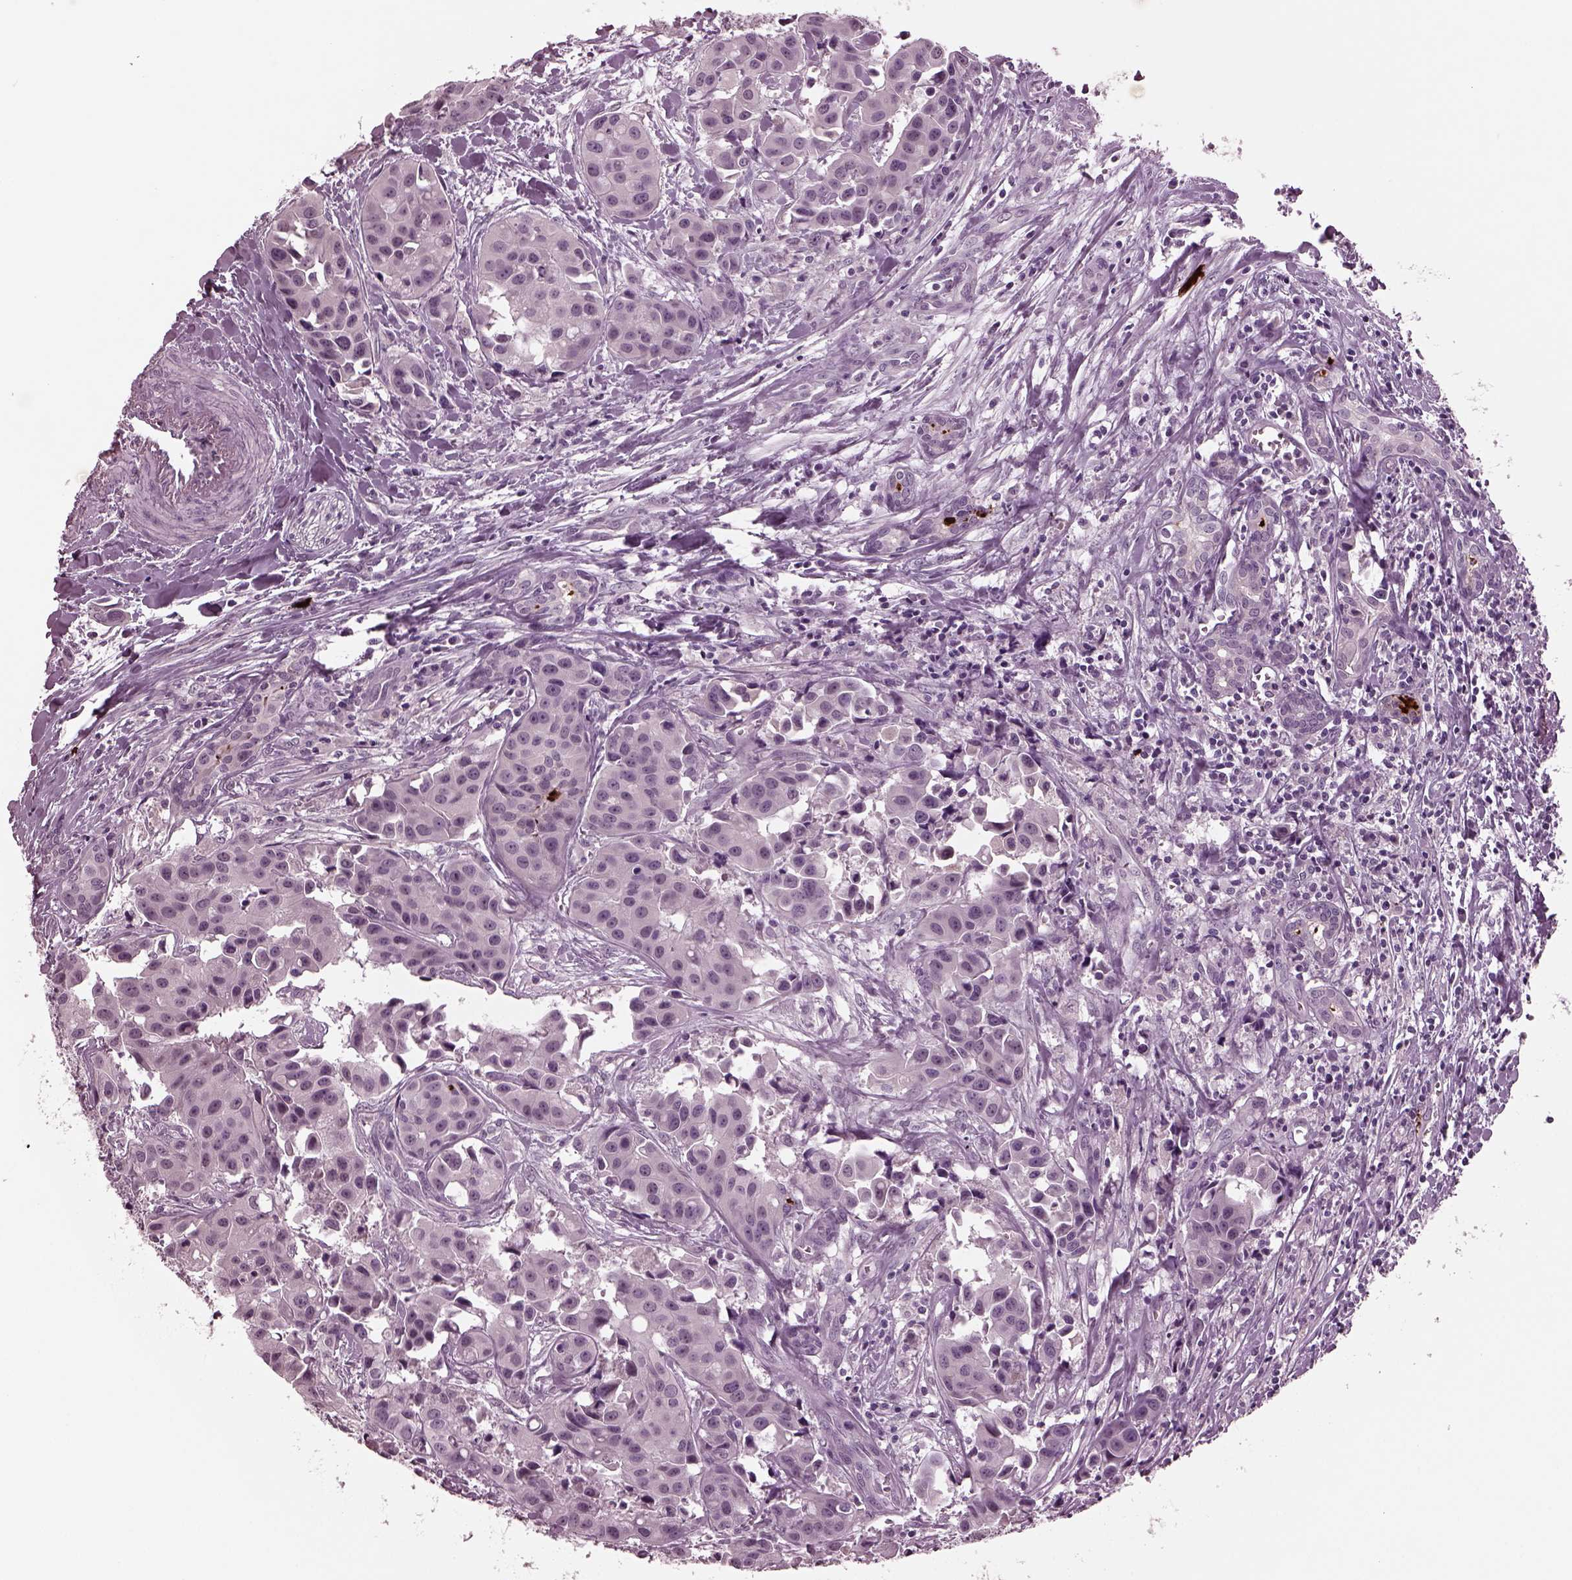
{"staining": {"intensity": "negative", "quantity": "none", "location": "none"}, "tissue": "head and neck cancer", "cell_type": "Tumor cells", "image_type": "cancer", "snomed": [{"axis": "morphology", "description": "Adenocarcinoma, NOS"}, {"axis": "topography", "description": "Head-Neck"}], "caption": "This is an immunohistochemistry (IHC) photomicrograph of human adenocarcinoma (head and neck). There is no staining in tumor cells.", "gene": "MIB2", "patient": {"sex": "male", "age": 76}}